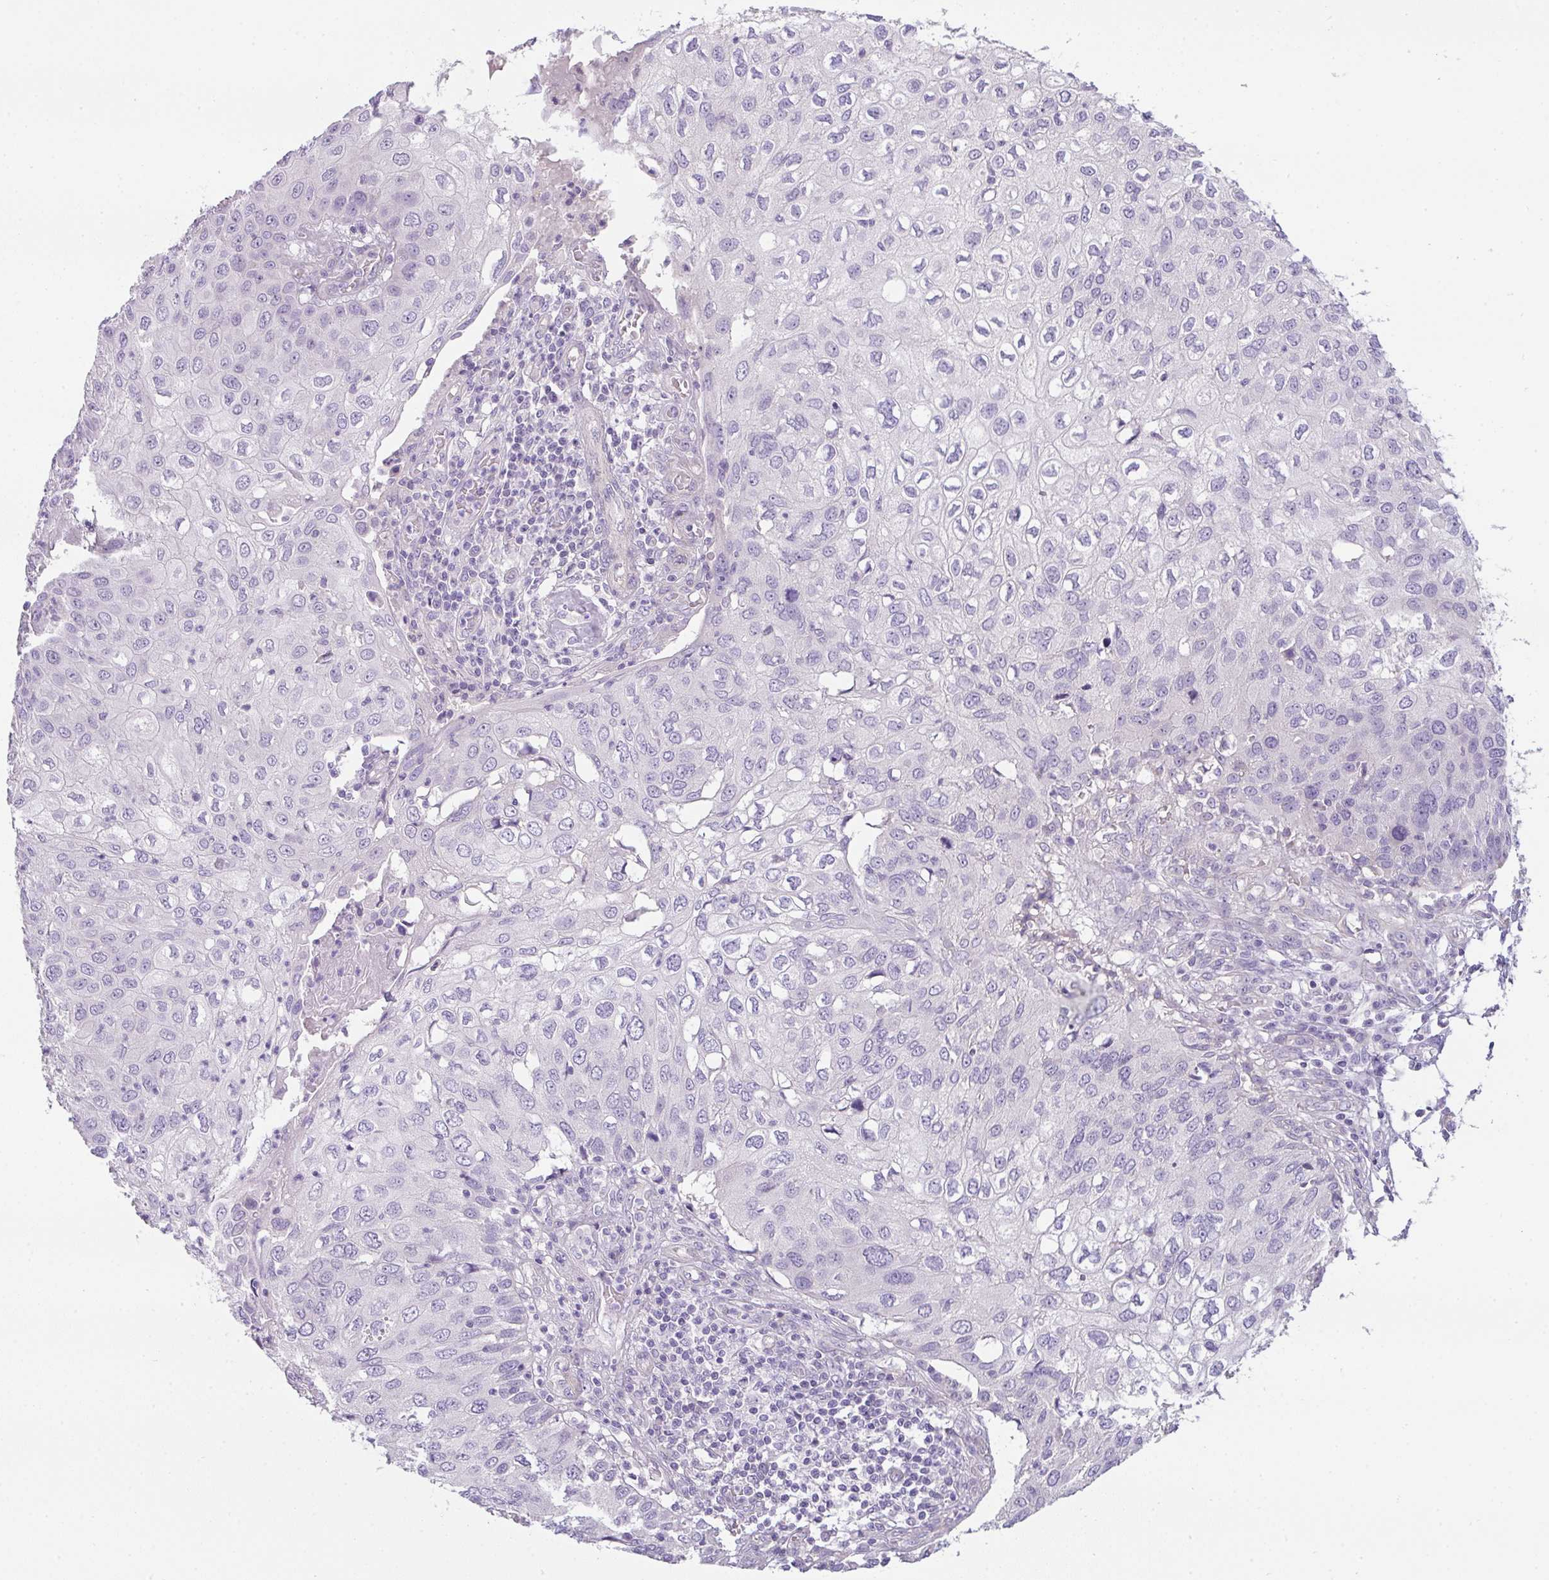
{"staining": {"intensity": "negative", "quantity": "none", "location": "none"}, "tissue": "skin cancer", "cell_type": "Tumor cells", "image_type": "cancer", "snomed": [{"axis": "morphology", "description": "Squamous cell carcinoma, NOS"}, {"axis": "topography", "description": "Skin"}], "caption": "Immunohistochemistry of human skin squamous cell carcinoma exhibits no staining in tumor cells. Nuclei are stained in blue.", "gene": "FILIP1", "patient": {"sex": "male", "age": 87}}